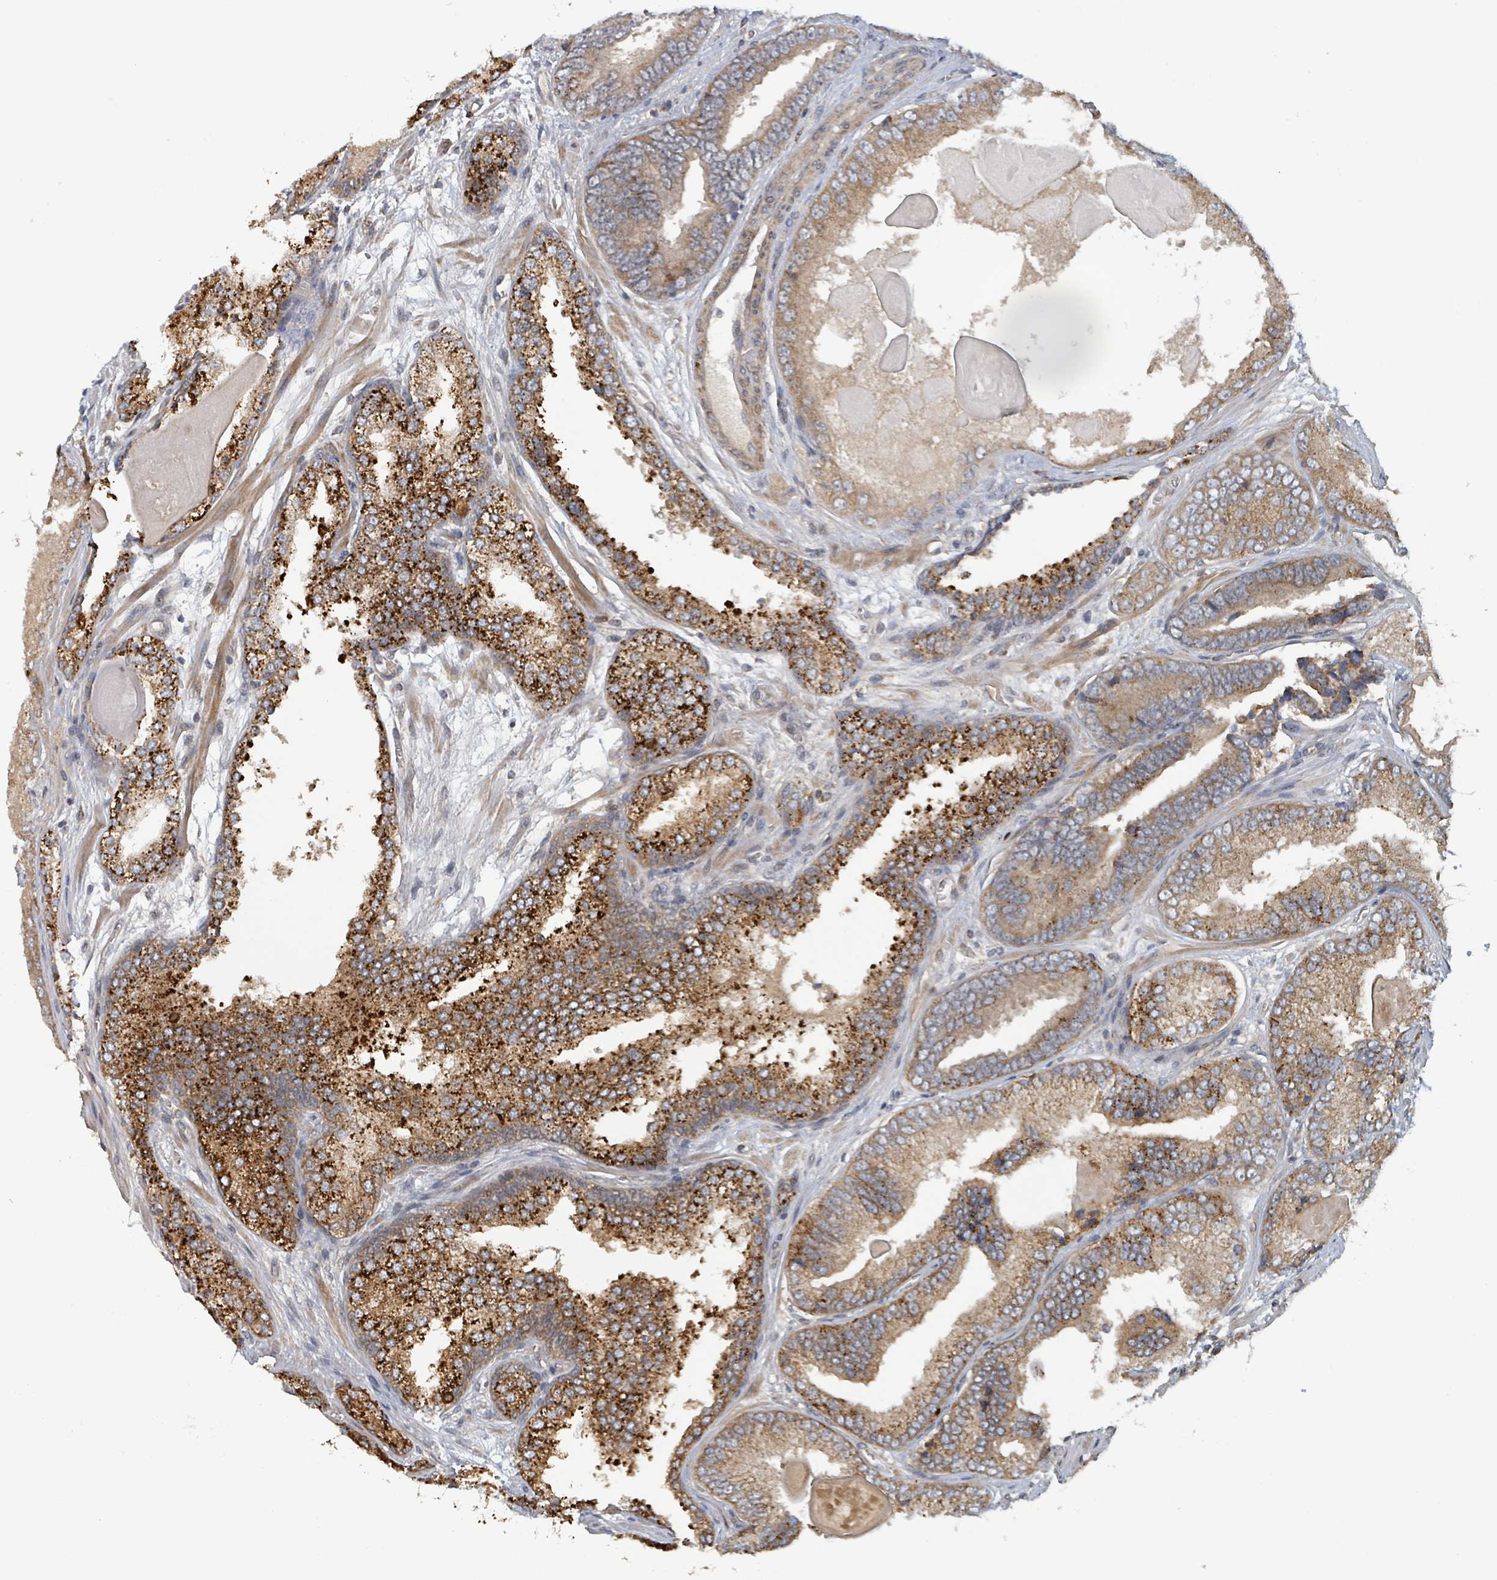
{"staining": {"intensity": "moderate", "quantity": ">75%", "location": "cytoplasmic/membranous"}, "tissue": "prostate cancer", "cell_type": "Tumor cells", "image_type": "cancer", "snomed": [{"axis": "morphology", "description": "Adenocarcinoma, High grade"}, {"axis": "topography", "description": "Prostate"}], "caption": "Human prostate cancer stained with a brown dye reveals moderate cytoplasmic/membranous positive staining in about >75% of tumor cells.", "gene": "HIVEP1", "patient": {"sex": "male", "age": 63}}